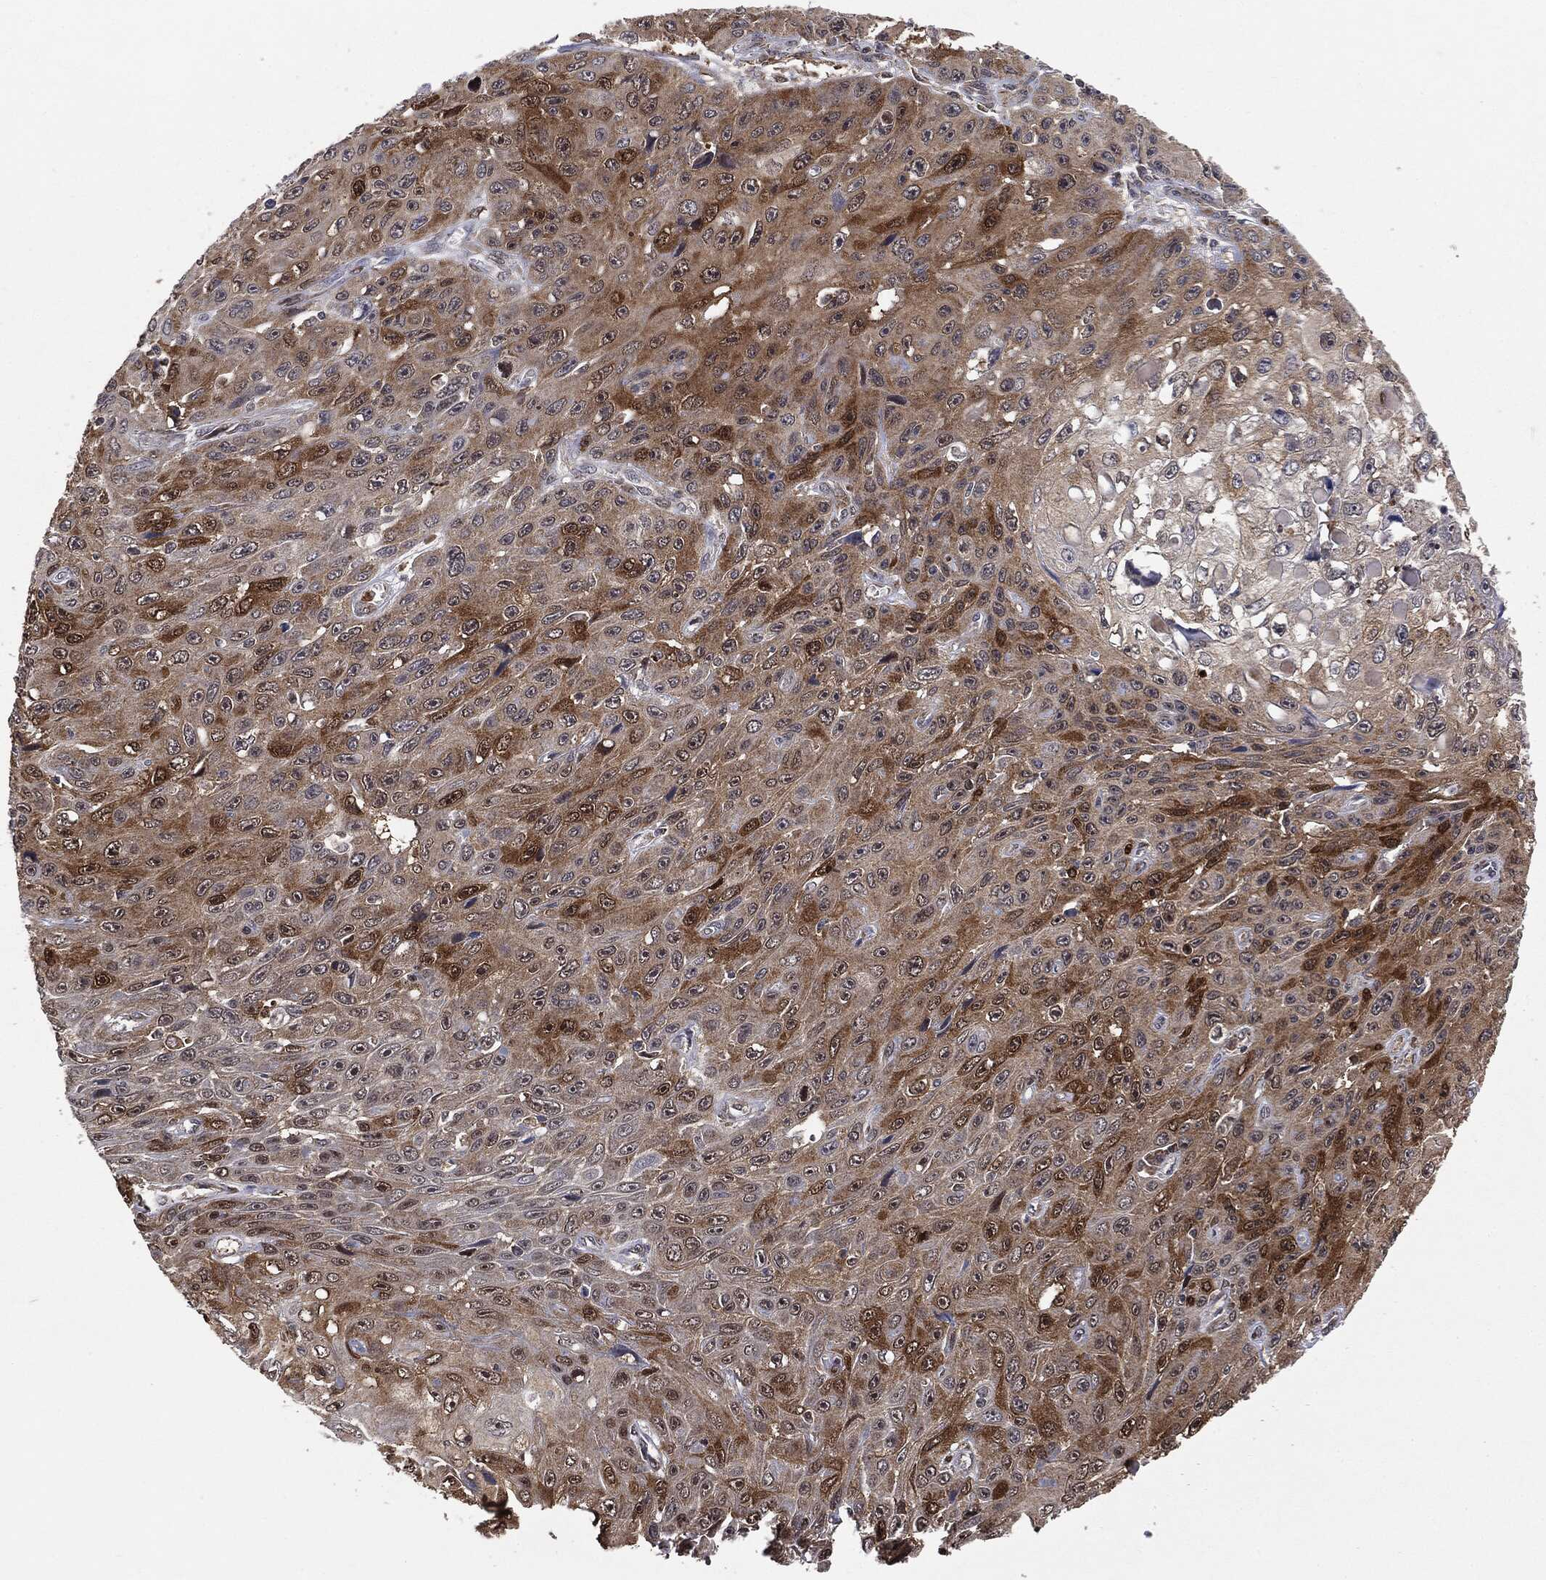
{"staining": {"intensity": "moderate", "quantity": "25%-75%", "location": "cytoplasmic/membranous"}, "tissue": "skin cancer", "cell_type": "Tumor cells", "image_type": "cancer", "snomed": [{"axis": "morphology", "description": "Squamous cell carcinoma, NOS"}, {"axis": "topography", "description": "Skin"}], "caption": "This histopathology image shows squamous cell carcinoma (skin) stained with immunohistochemistry (IHC) to label a protein in brown. The cytoplasmic/membranous of tumor cells show moderate positivity for the protein. Nuclei are counter-stained blue.", "gene": "GPI", "patient": {"sex": "male", "age": 82}}